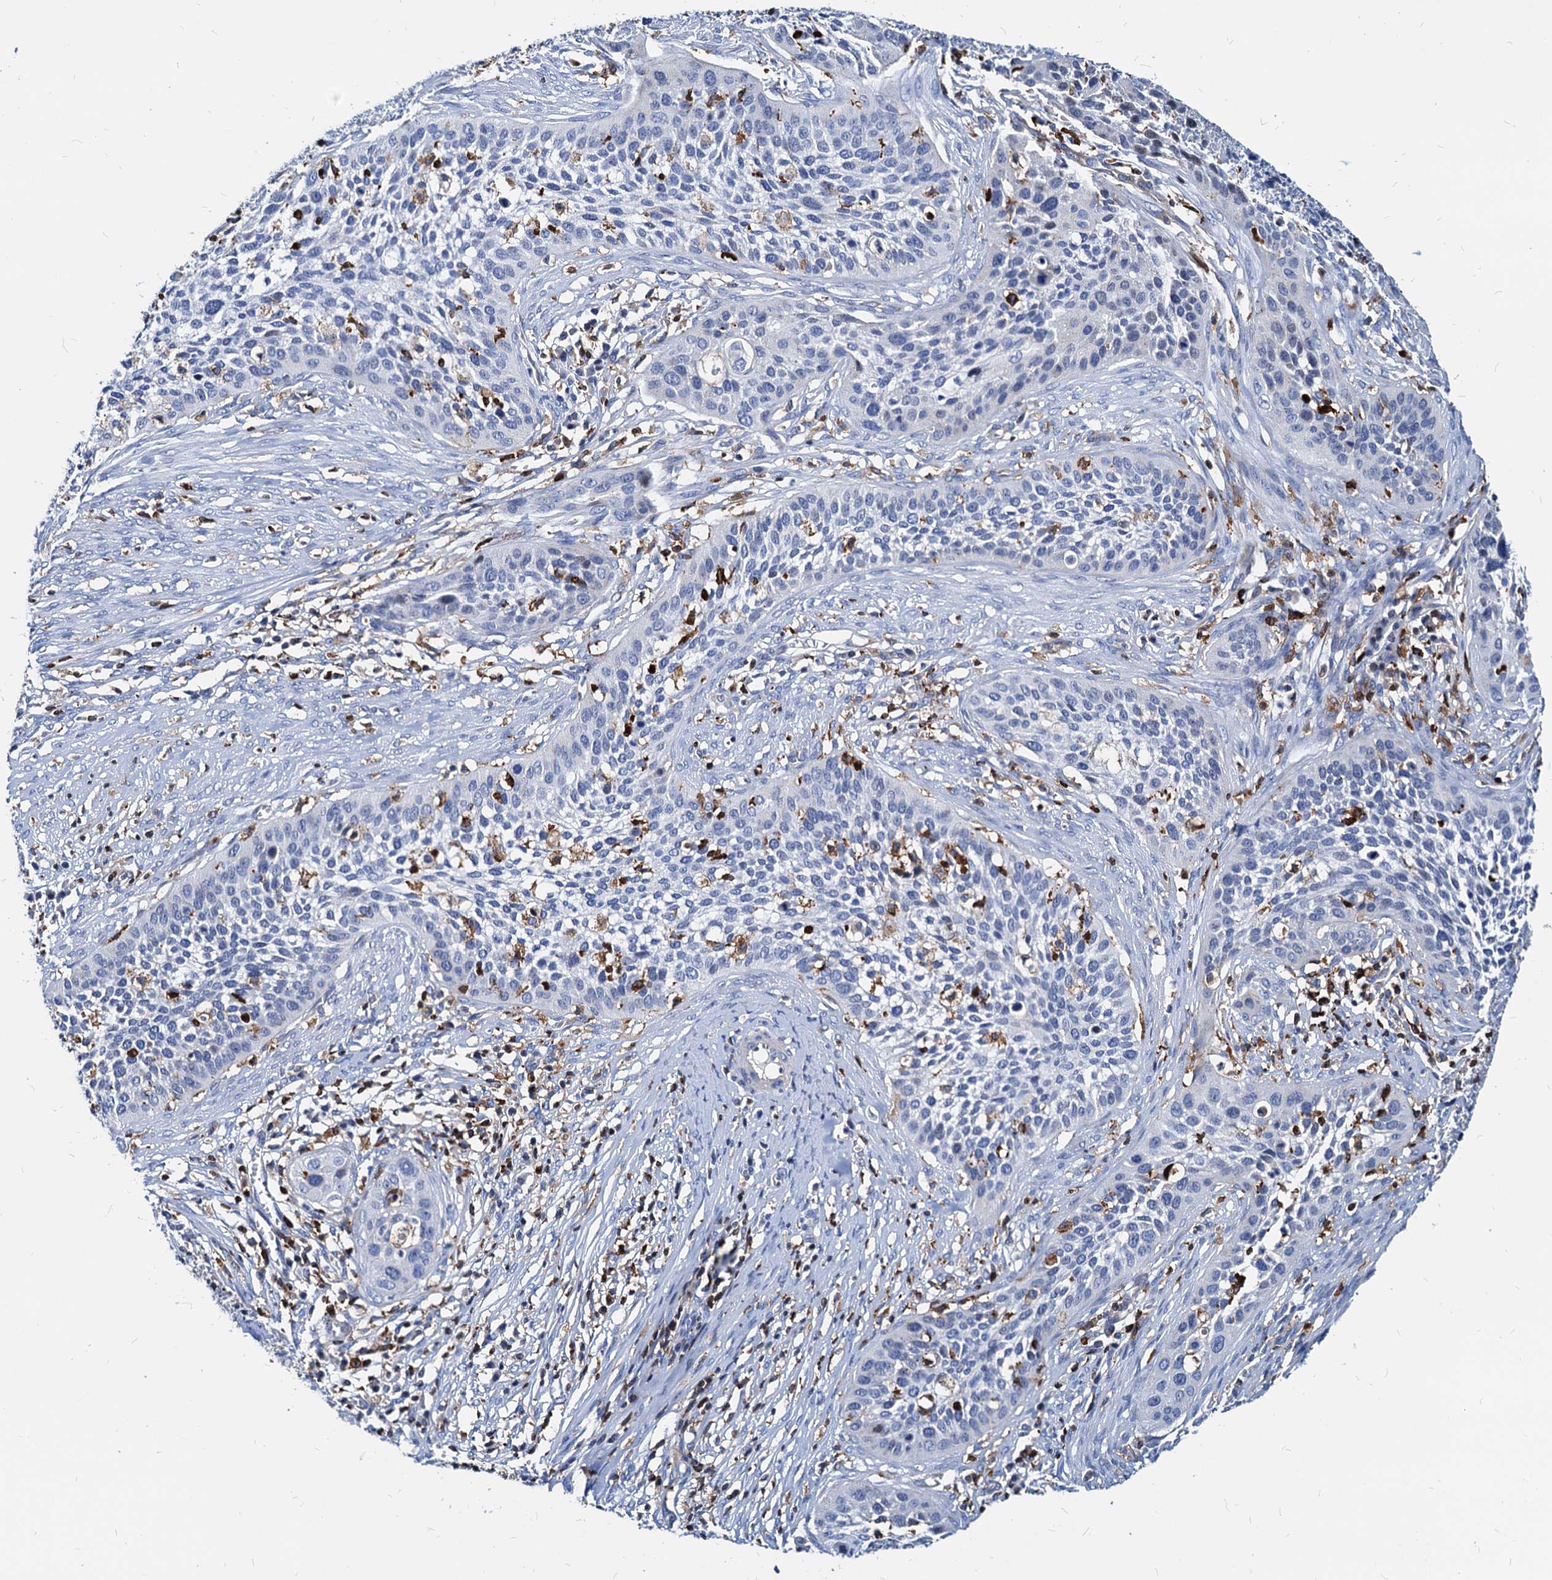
{"staining": {"intensity": "negative", "quantity": "none", "location": "none"}, "tissue": "cervical cancer", "cell_type": "Tumor cells", "image_type": "cancer", "snomed": [{"axis": "morphology", "description": "Squamous cell carcinoma, NOS"}, {"axis": "topography", "description": "Cervix"}], "caption": "Immunohistochemistry micrograph of cervical squamous cell carcinoma stained for a protein (brown), which exhibits no positivity in tumor cells.", "gene": "LCP2", "patient": {"sex": "female", "age": 34}}